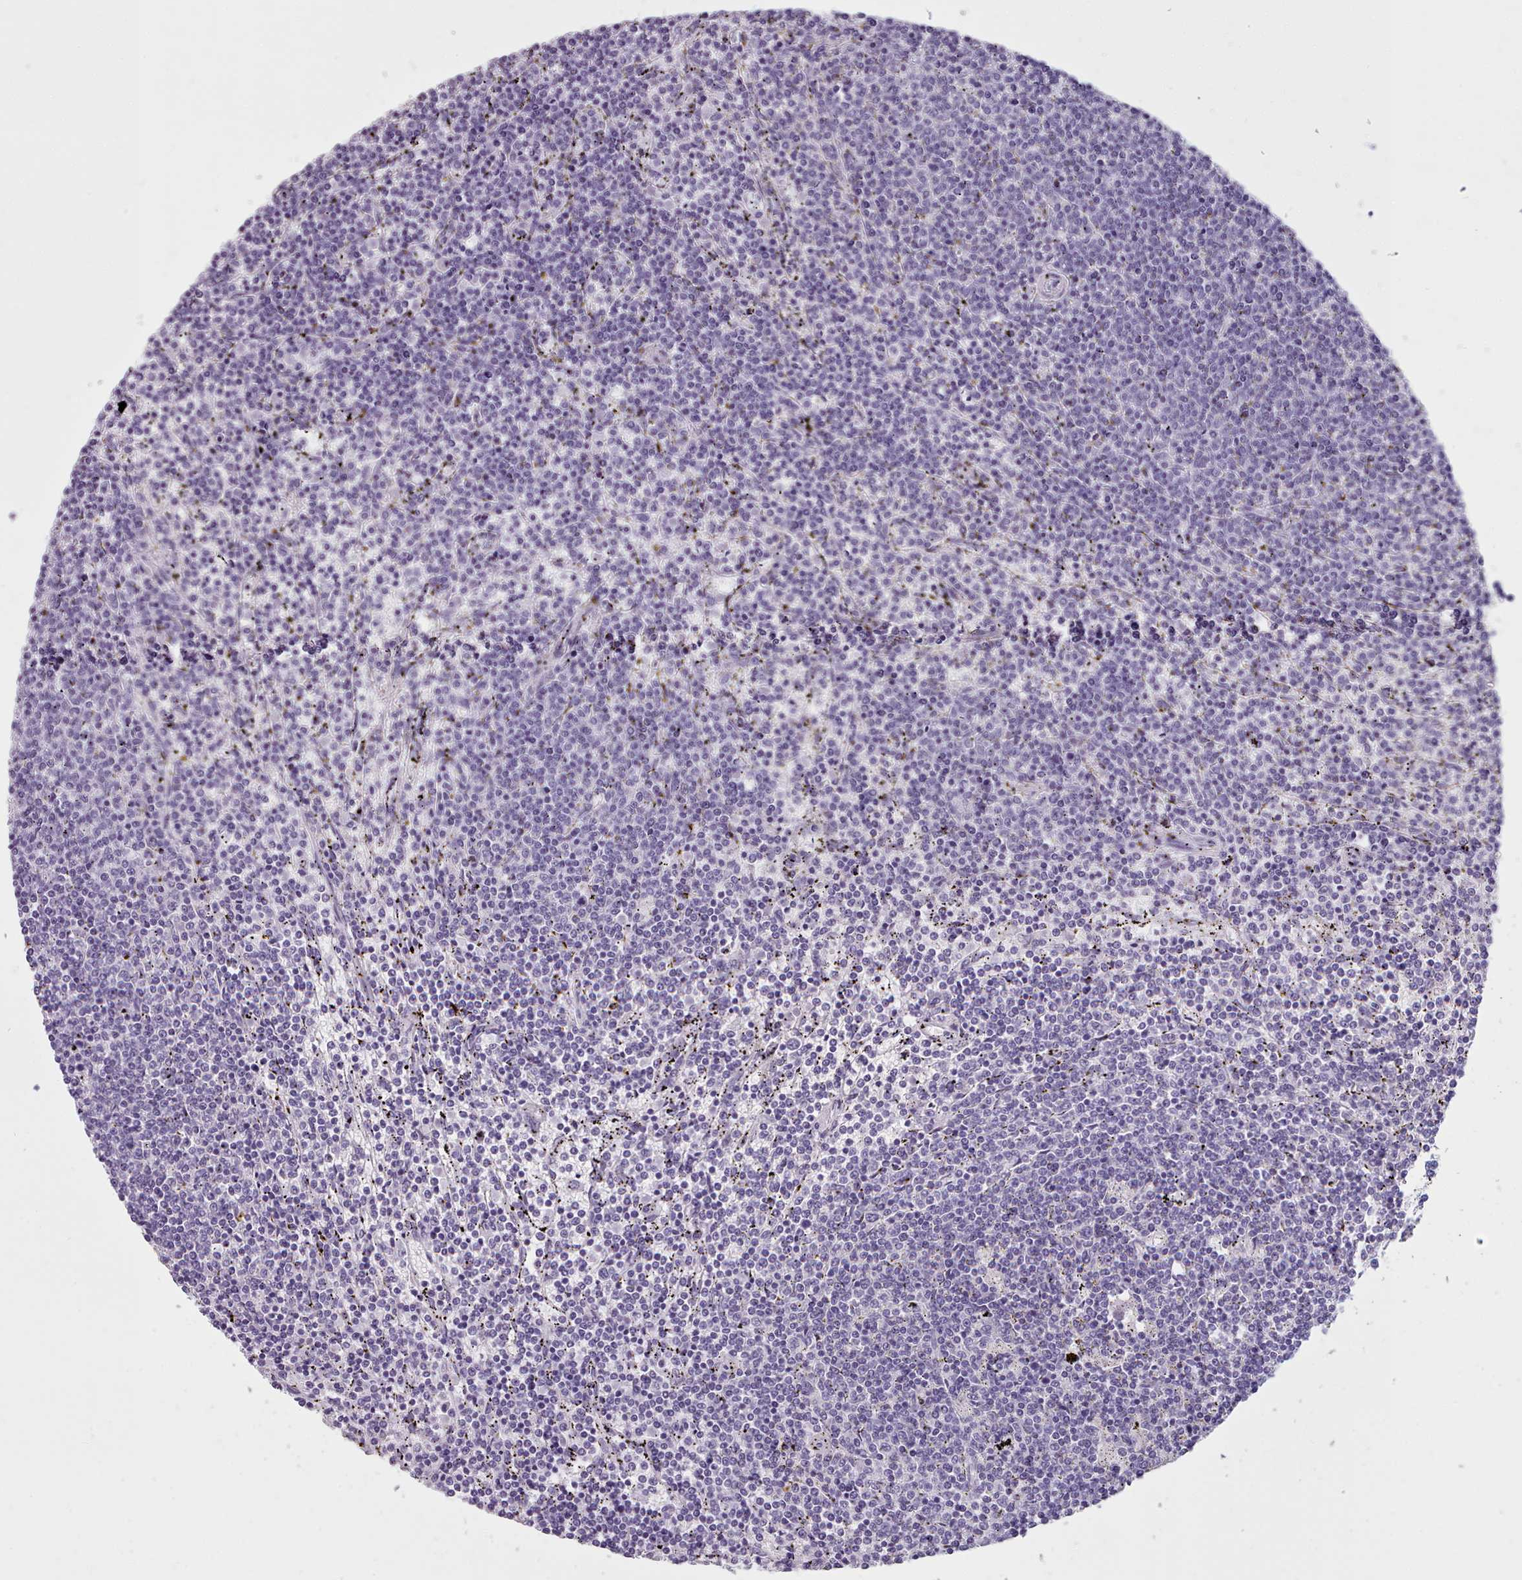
{"staining": {"intensity": "negative", "quantity": "none", "location": "none"}, "tissue": "lymphoma", "cell_type": "Tumor cells", "image_type": "cancer", "snomed": [{"axis": "morphology", "description": "Malignant lymphoma, non-Hodgkin's type, Low grade"}, {"axis": "topography", "description": "Spleen"}], "caption": "Human low-grade malignant lymphoma, non-Hodgkin's type stained for a protein using immunohistochemistry (IHC) displays no positivity in tumor cells.", "gene": "ZNF43", "patient": {"sex": "female", "age": 50}}